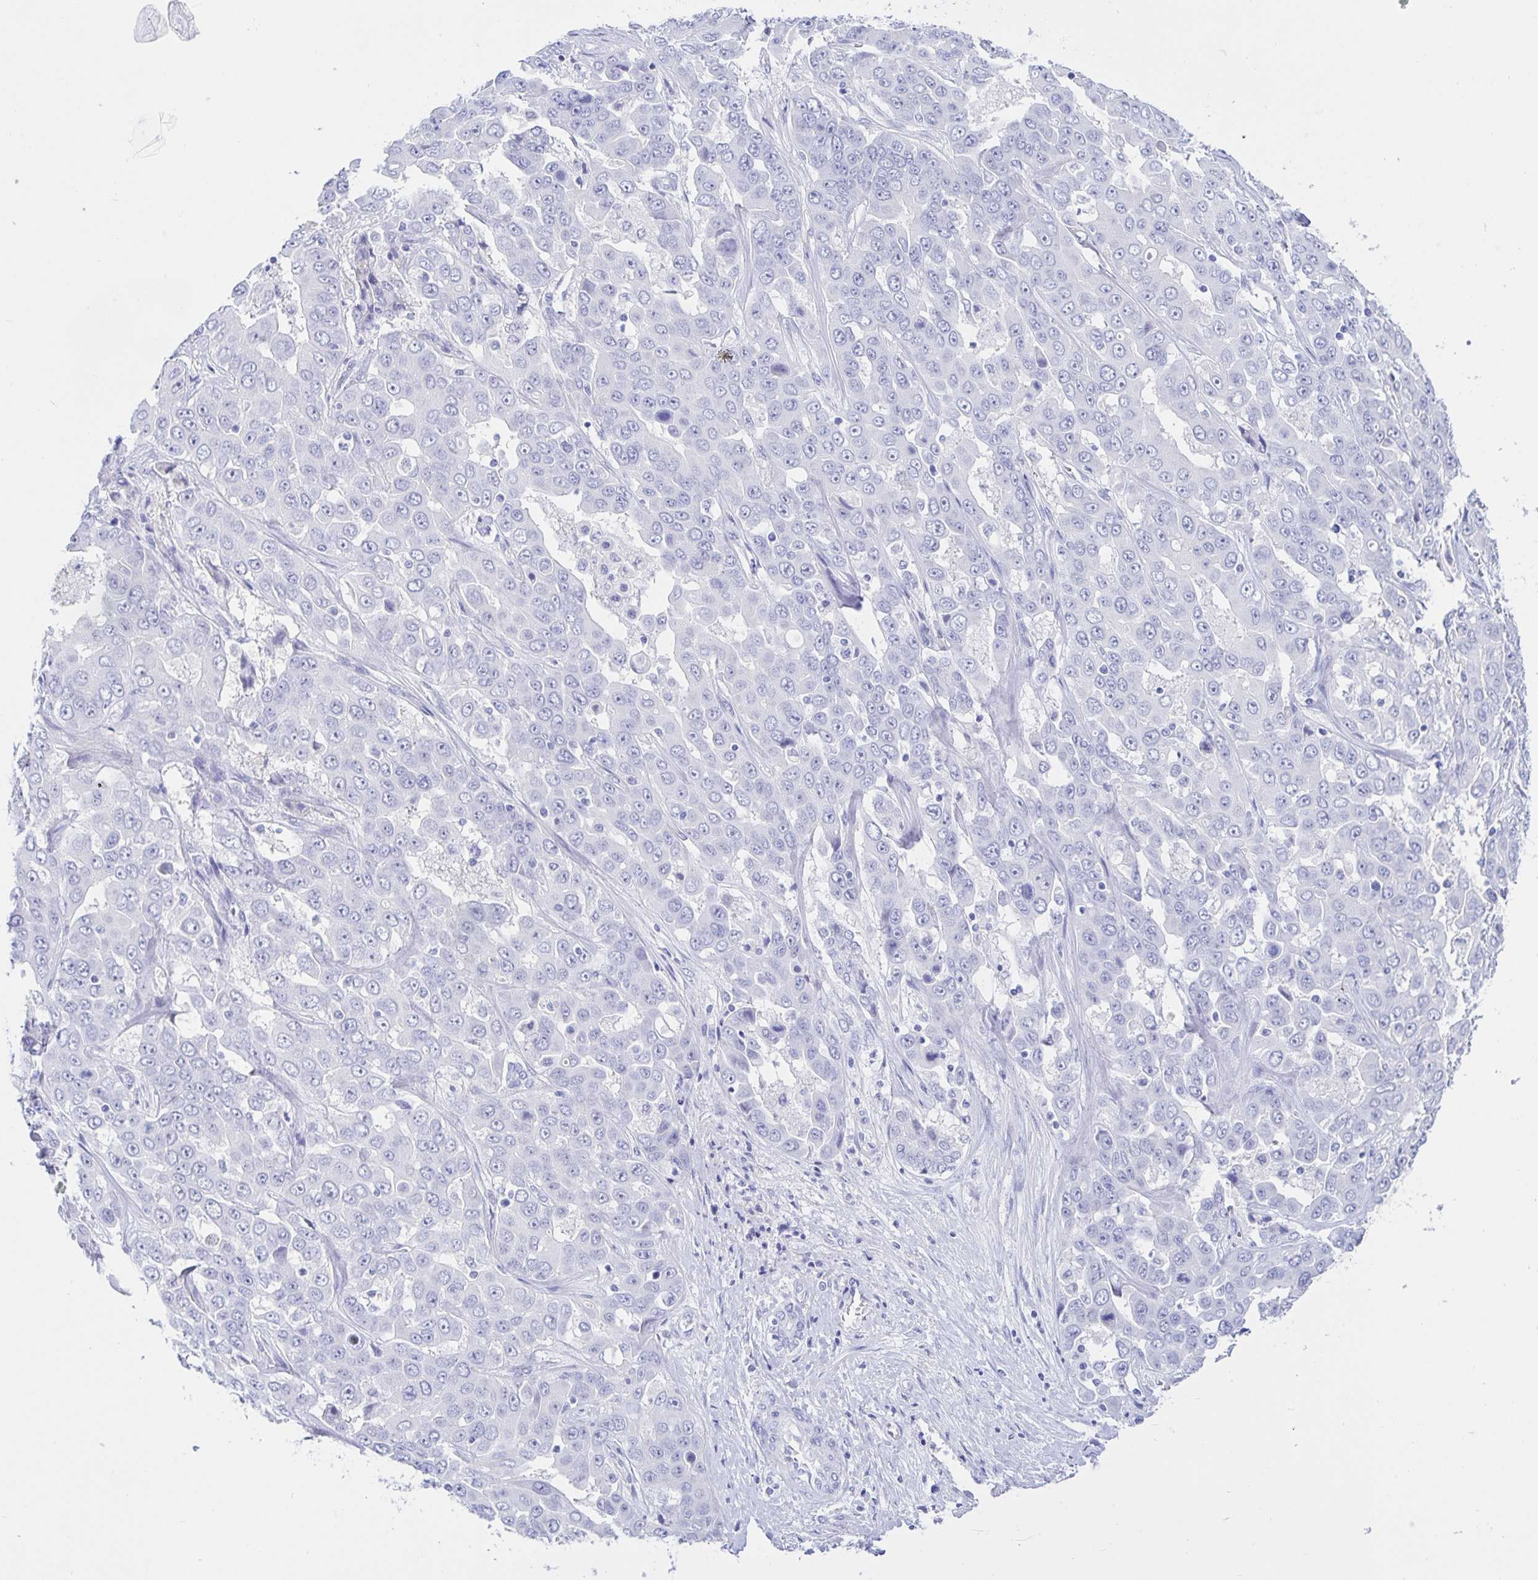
{"staining": {"intensity": "negative", "quantity": "none", "location": "none"}, "tissue": "liver cancer", "cell_type": "Tumor cells", "image_type": "cancer", "snomed": [{"axis": "morphology", "description": "Cholangiocarcinoma"}, {"axis": "topography", "description": "Liver"}], "caption": "DAB immunohistochemical staining of liver cancer displays no significant positivity in tumor cells.", "gene": "KCNH6", "patient": {"sex": "female", "age": 52}}